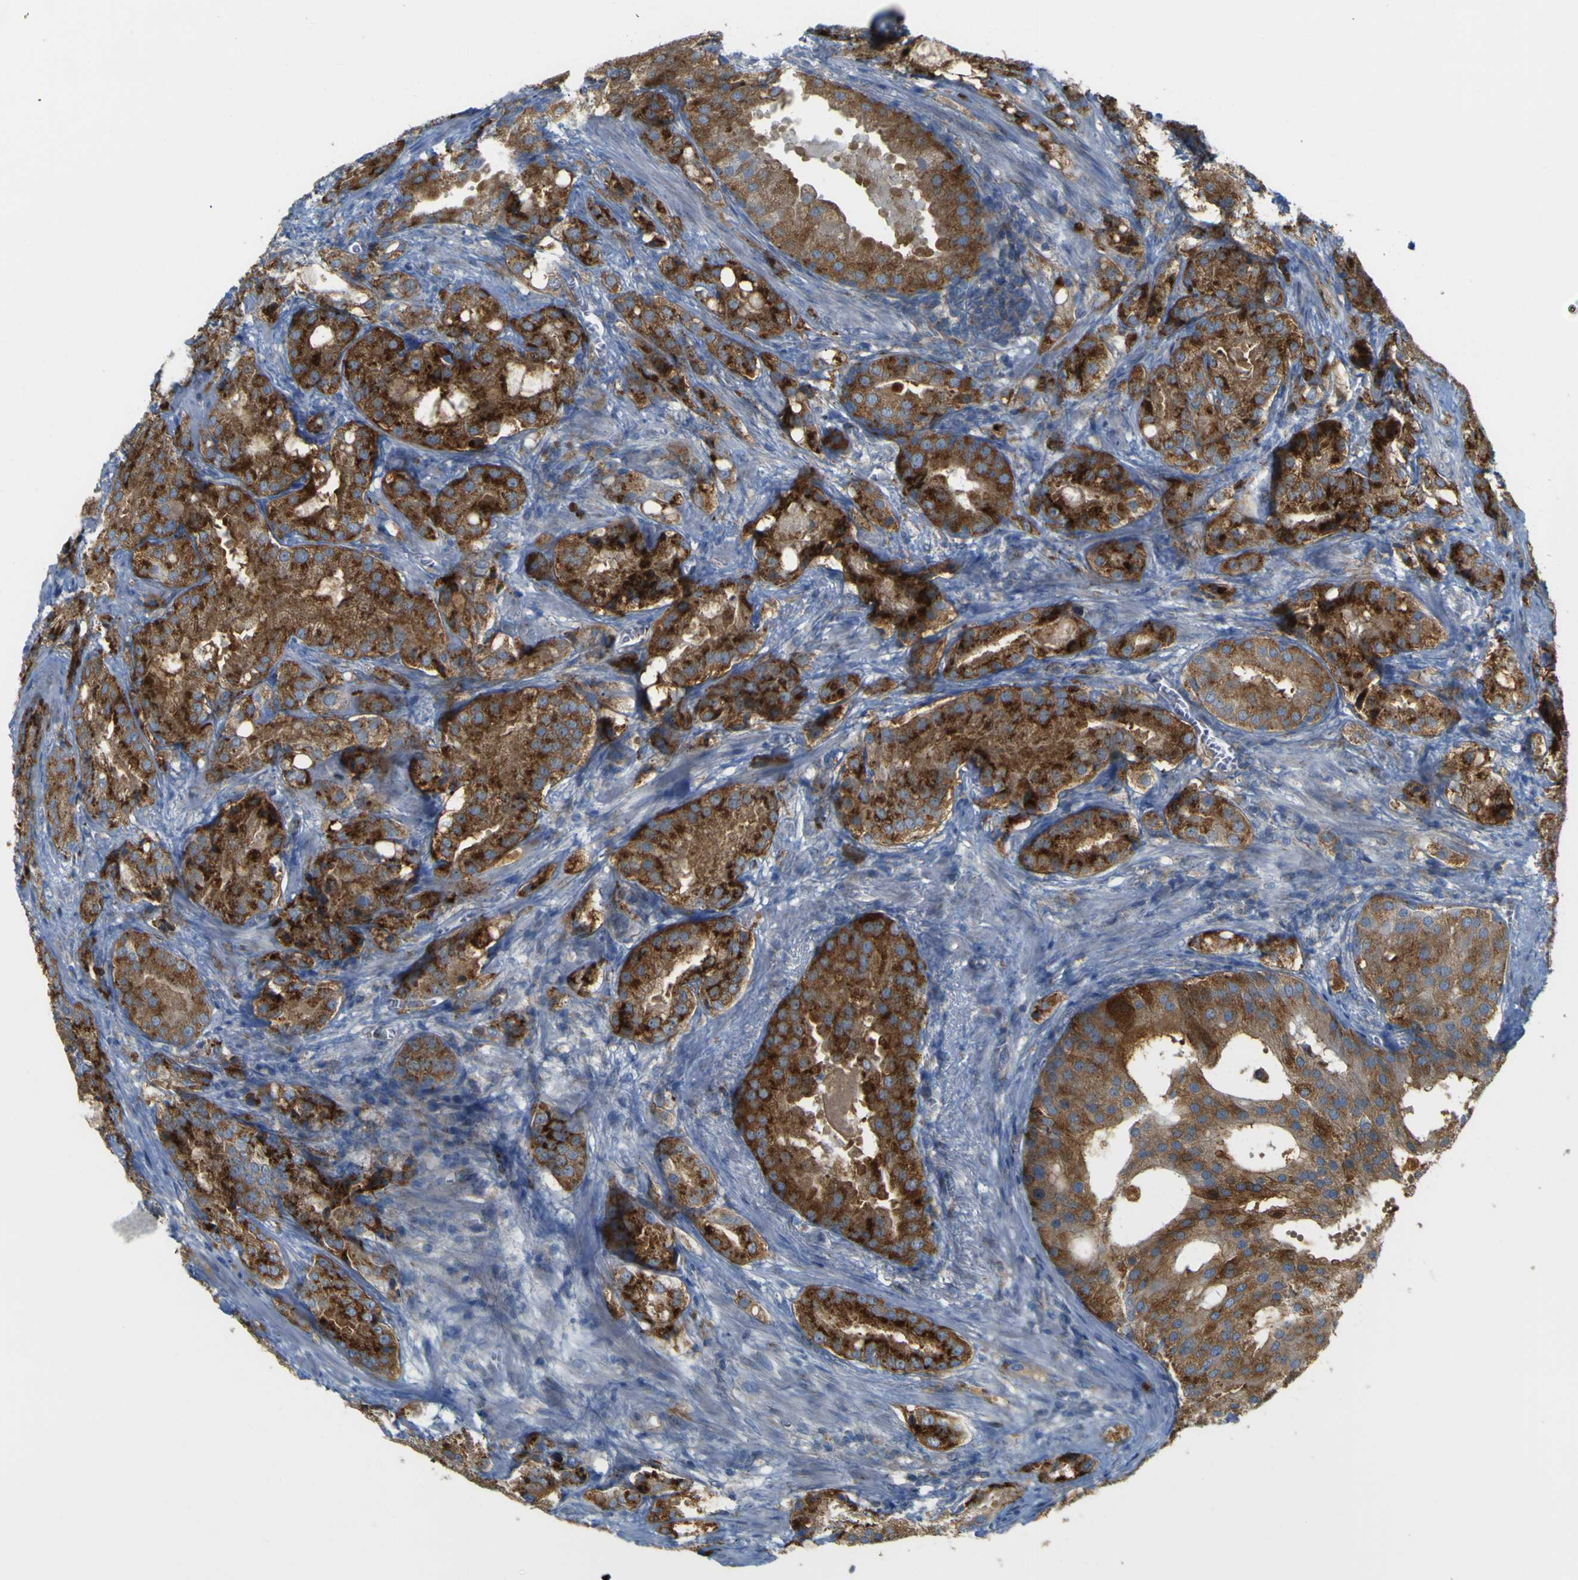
{"staining": {"intensity": "strong", "quantity": ">75%", "location": "cytoplasmic/membranous"}, "tissue": "prostate cancer", "cell_type": "Tumor cells", "image_type": "cancer", "snomed": [{"axis": "morphology", "description": "Adenocarcinoma, High grade"}, {"axis": "topography", "description": "Prostate"}], "caption": "A brown stain highlights strong cytoplasmic/membranous positivity of a protein in prostate high-grade adenocarcinoma tumor cells.", "gene": "IGF2R", "patient": {"sex": "male", "age": 64}}